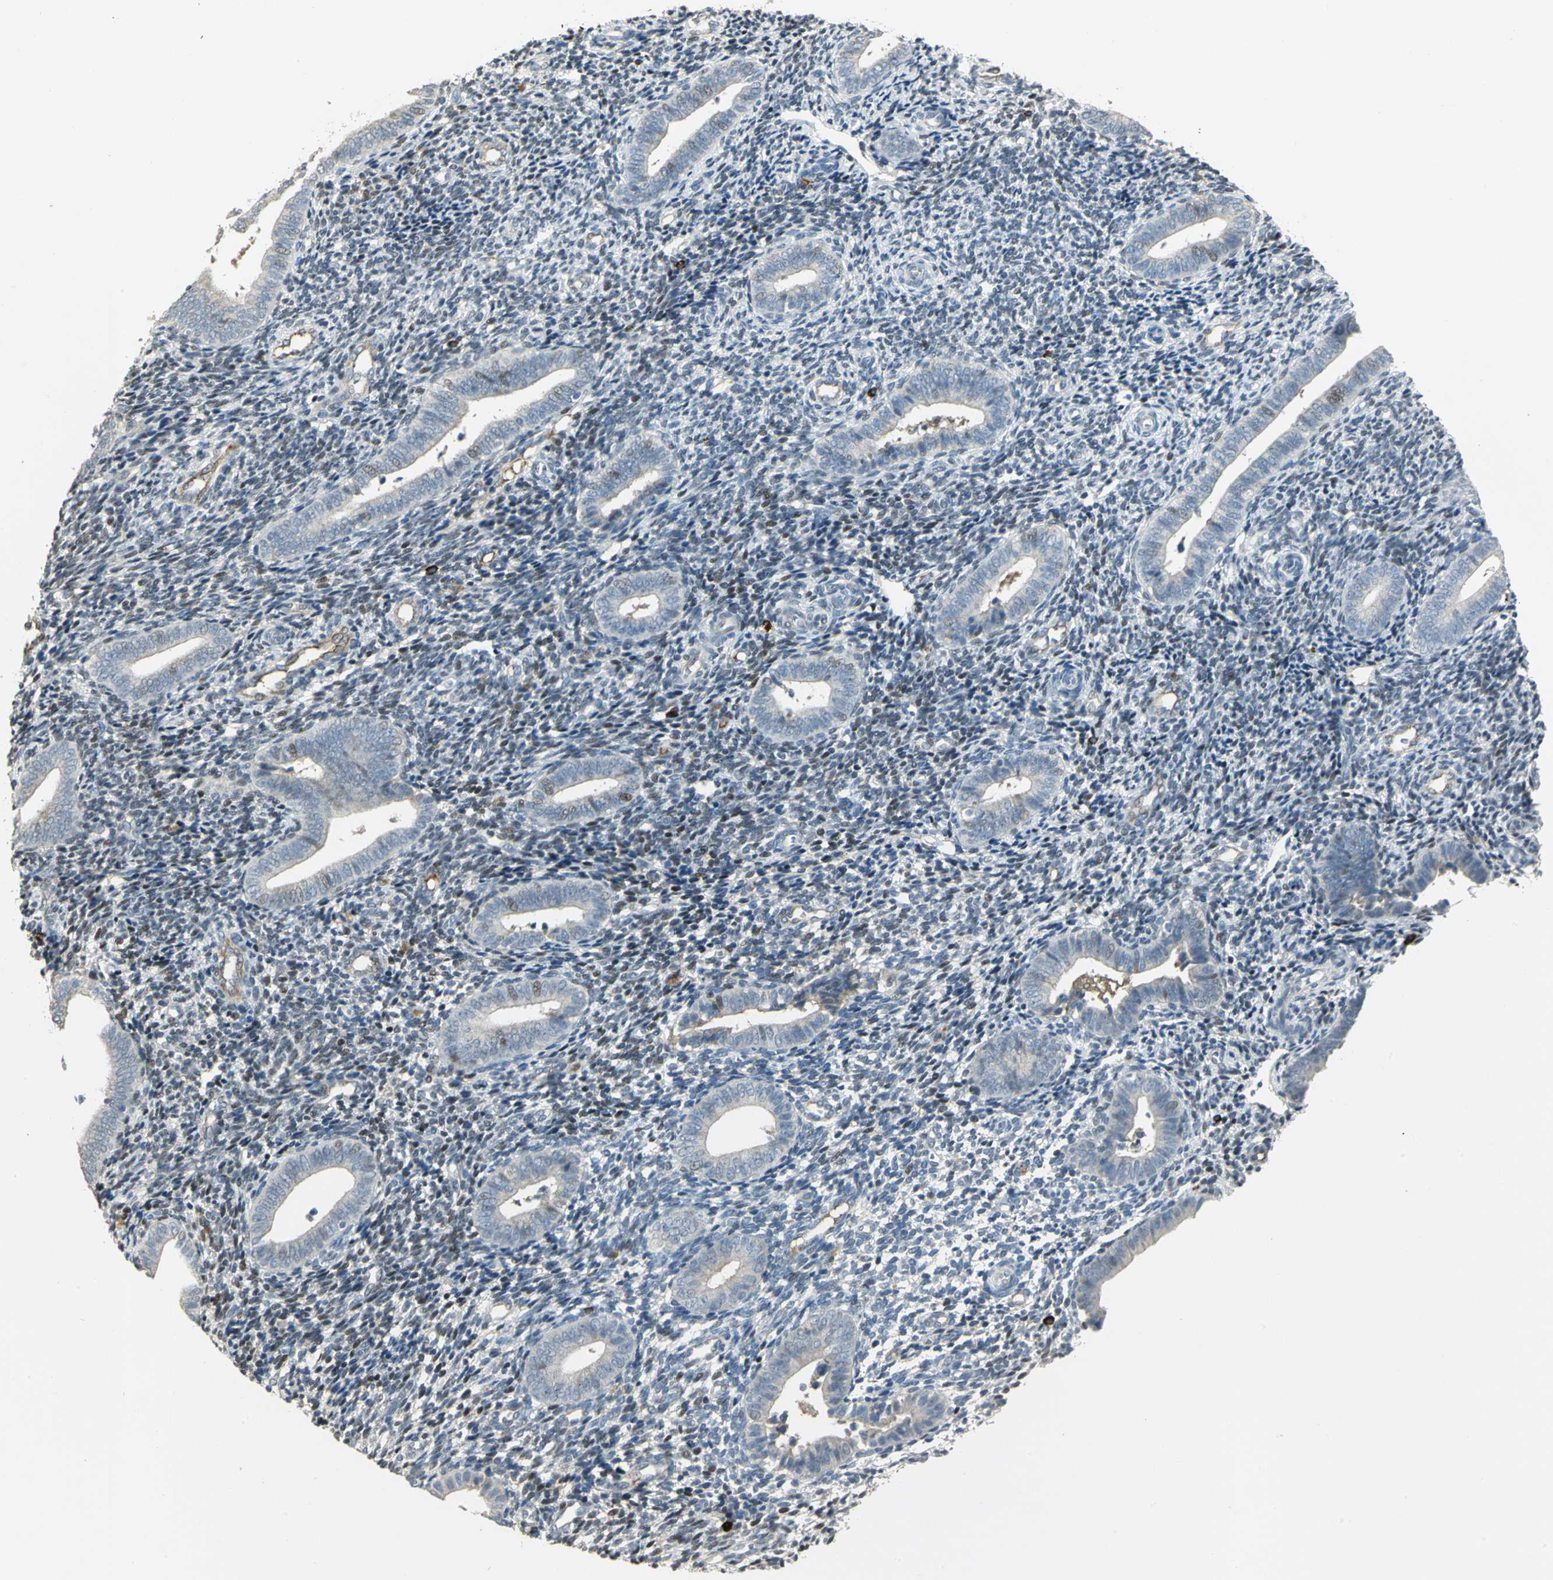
{"staining": {"intensity": "weak", "quantity": "25%-75%", "location": "cytoplasmic/membranous"}, "tissue": "endometrium", "cell_type": "Cells in endometrial stroma", "image_type": "normal", "snomed": [{"axis": "morphology", "description": "Normal tissue, NOS"}, {"axis": "topography", "description": "Uterus"}, {"axis": "topography", "description": "Endometrium"}], "caption": "Immunohistochemical staining of normal human endometrium displays weak cytoplasmic/membranous protein positivity in approximately 25%-75% of cells in endometrial stroma. (IHC, brightfield microscopy, high magnification).", "gene": "PROC", "patient": {"sex": "female", "age": 33}}